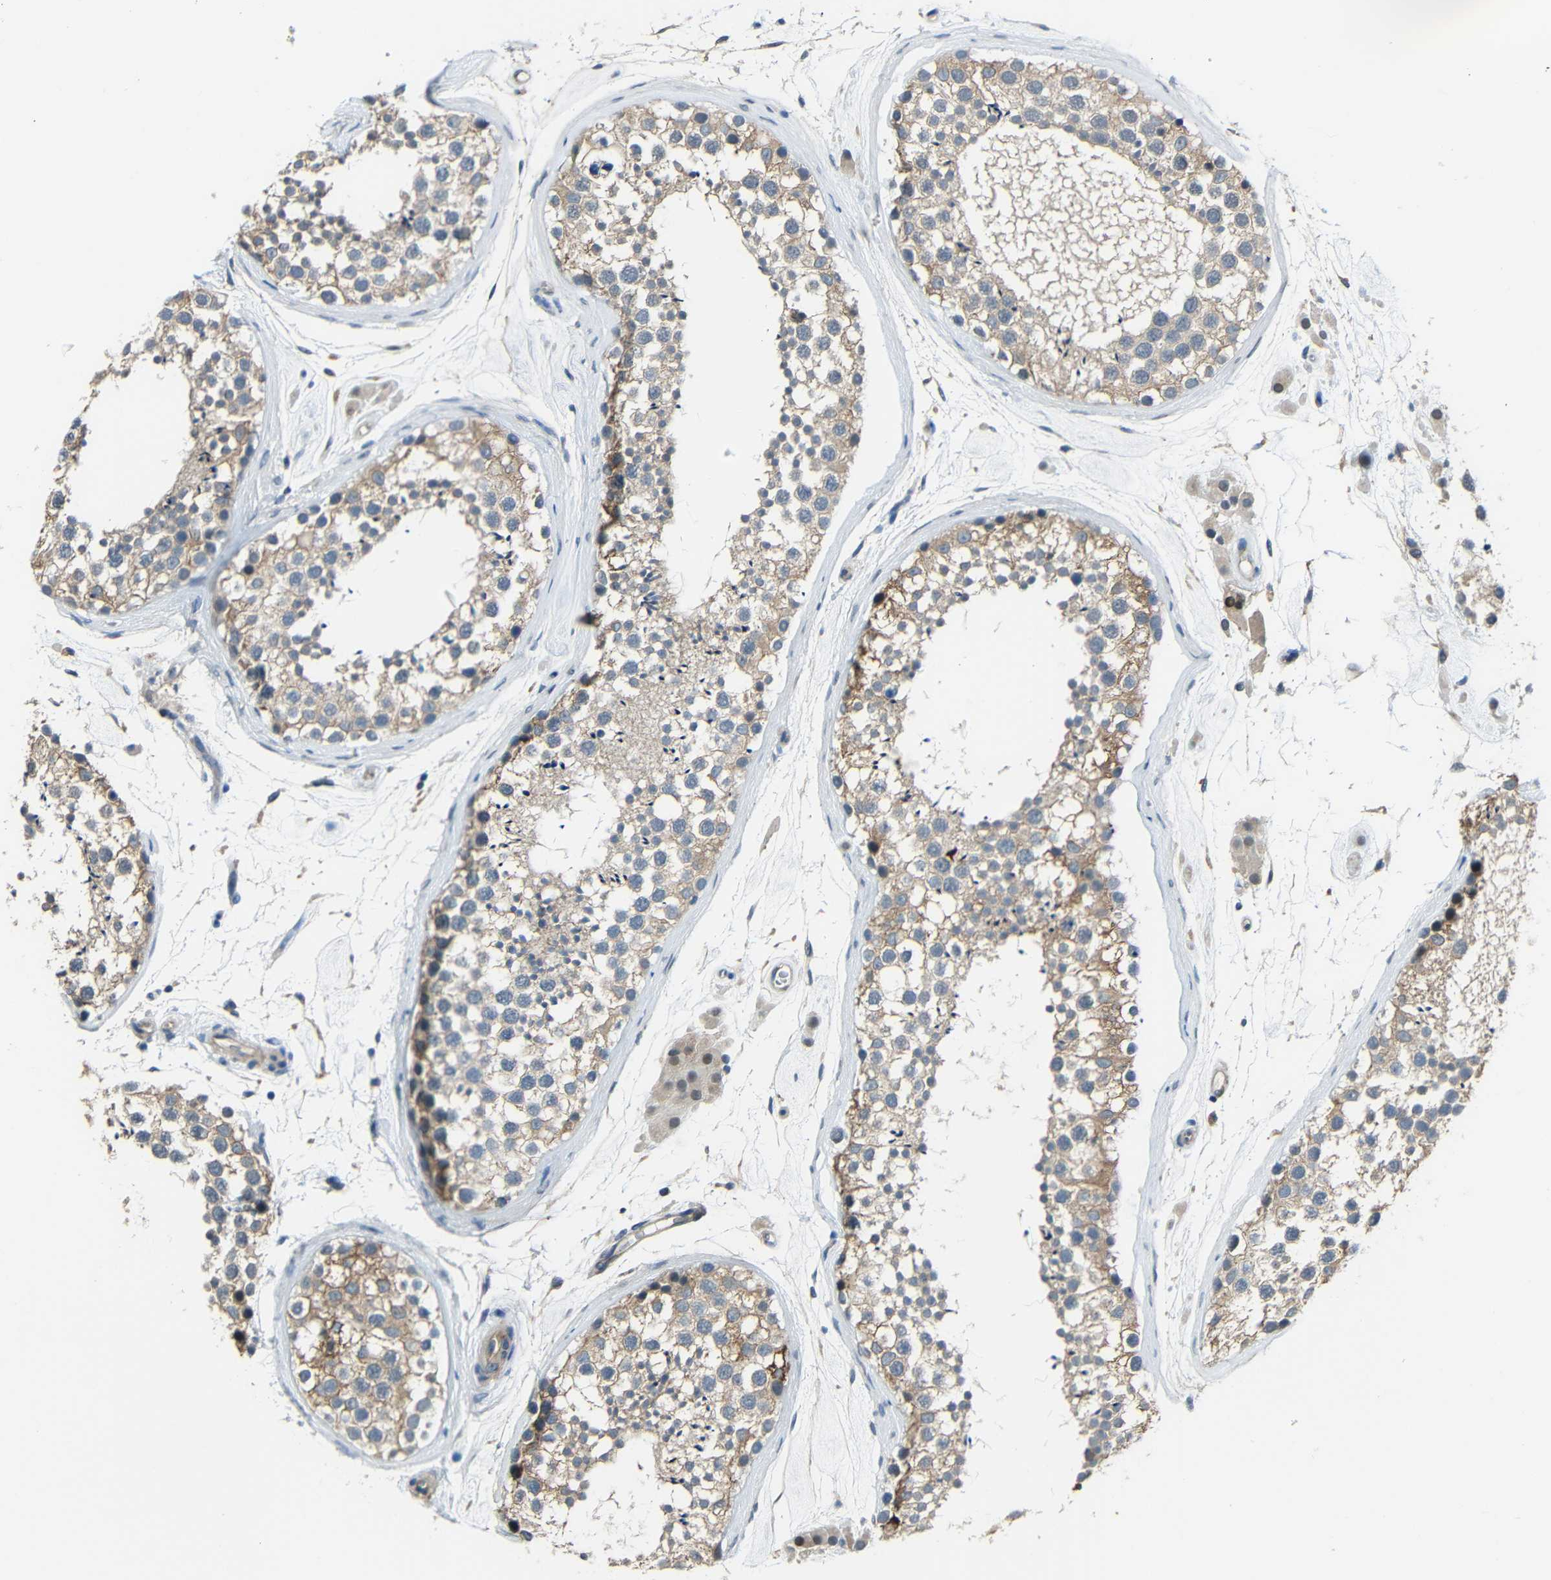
{"staining": {"intensity": "moderate", "quantity": "25%-75%", "location": "cytoplasmic/membranous"}, "tissue": "testis", "cell_type": "Cells in seminiferous ducts", "image_type": "normal", "snomed": [{"axis": "morphology", "description": "Normal tissue, NOS"}, {"axis": "topography", "description": "Testis"}], "caption": "IHC histopathology image of unremarkable testis: testis stained using IHC shows medium levels of moderate protein expression localized specifically in the cytoplasmic/membranous of cells in seminiferous ducts, appearing as a cytoplasmic/membranous brown color.", "gene": "STBD1", "patient": {"sex": "male", "age": 46}}